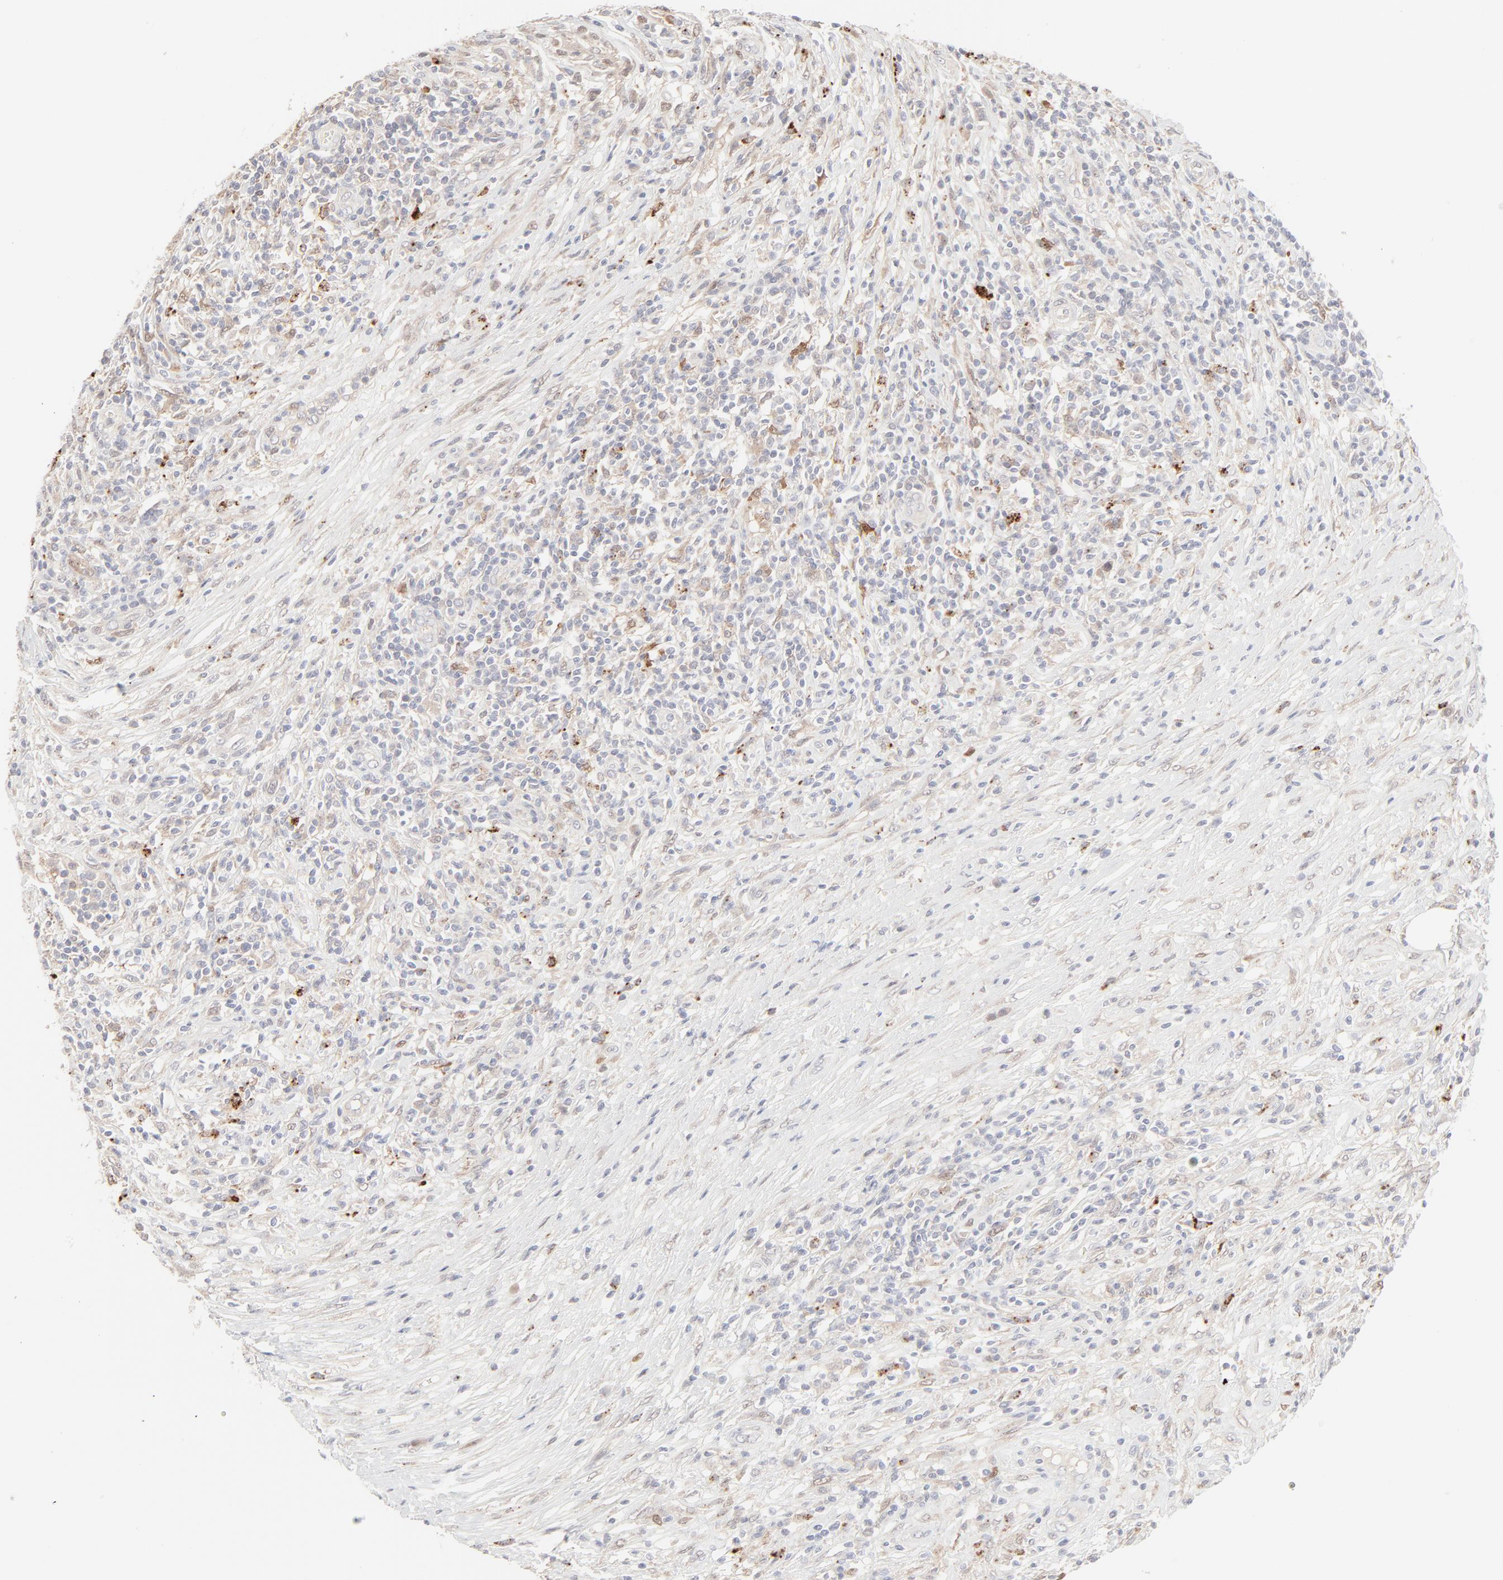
{"staining": {"intensity": "negative", "quantity": "none", "location": "none"}, "tissue": "lymphoma", "cell_type": "Tumor cells", "image_type": "cancer", "snomed": [{"axis": "morphology", "description": "Malignant lymphoma, non-Hodgkin's type, High grade"}, {"axis": "topography", "description": "Lymph node"}], "caption": "DAB immunohistochemical staining of human lymphoma demonstrates no significant staining in tumor cells.", "gene": "LGALS2", "patient": {"sex": "female", "age": 84}}